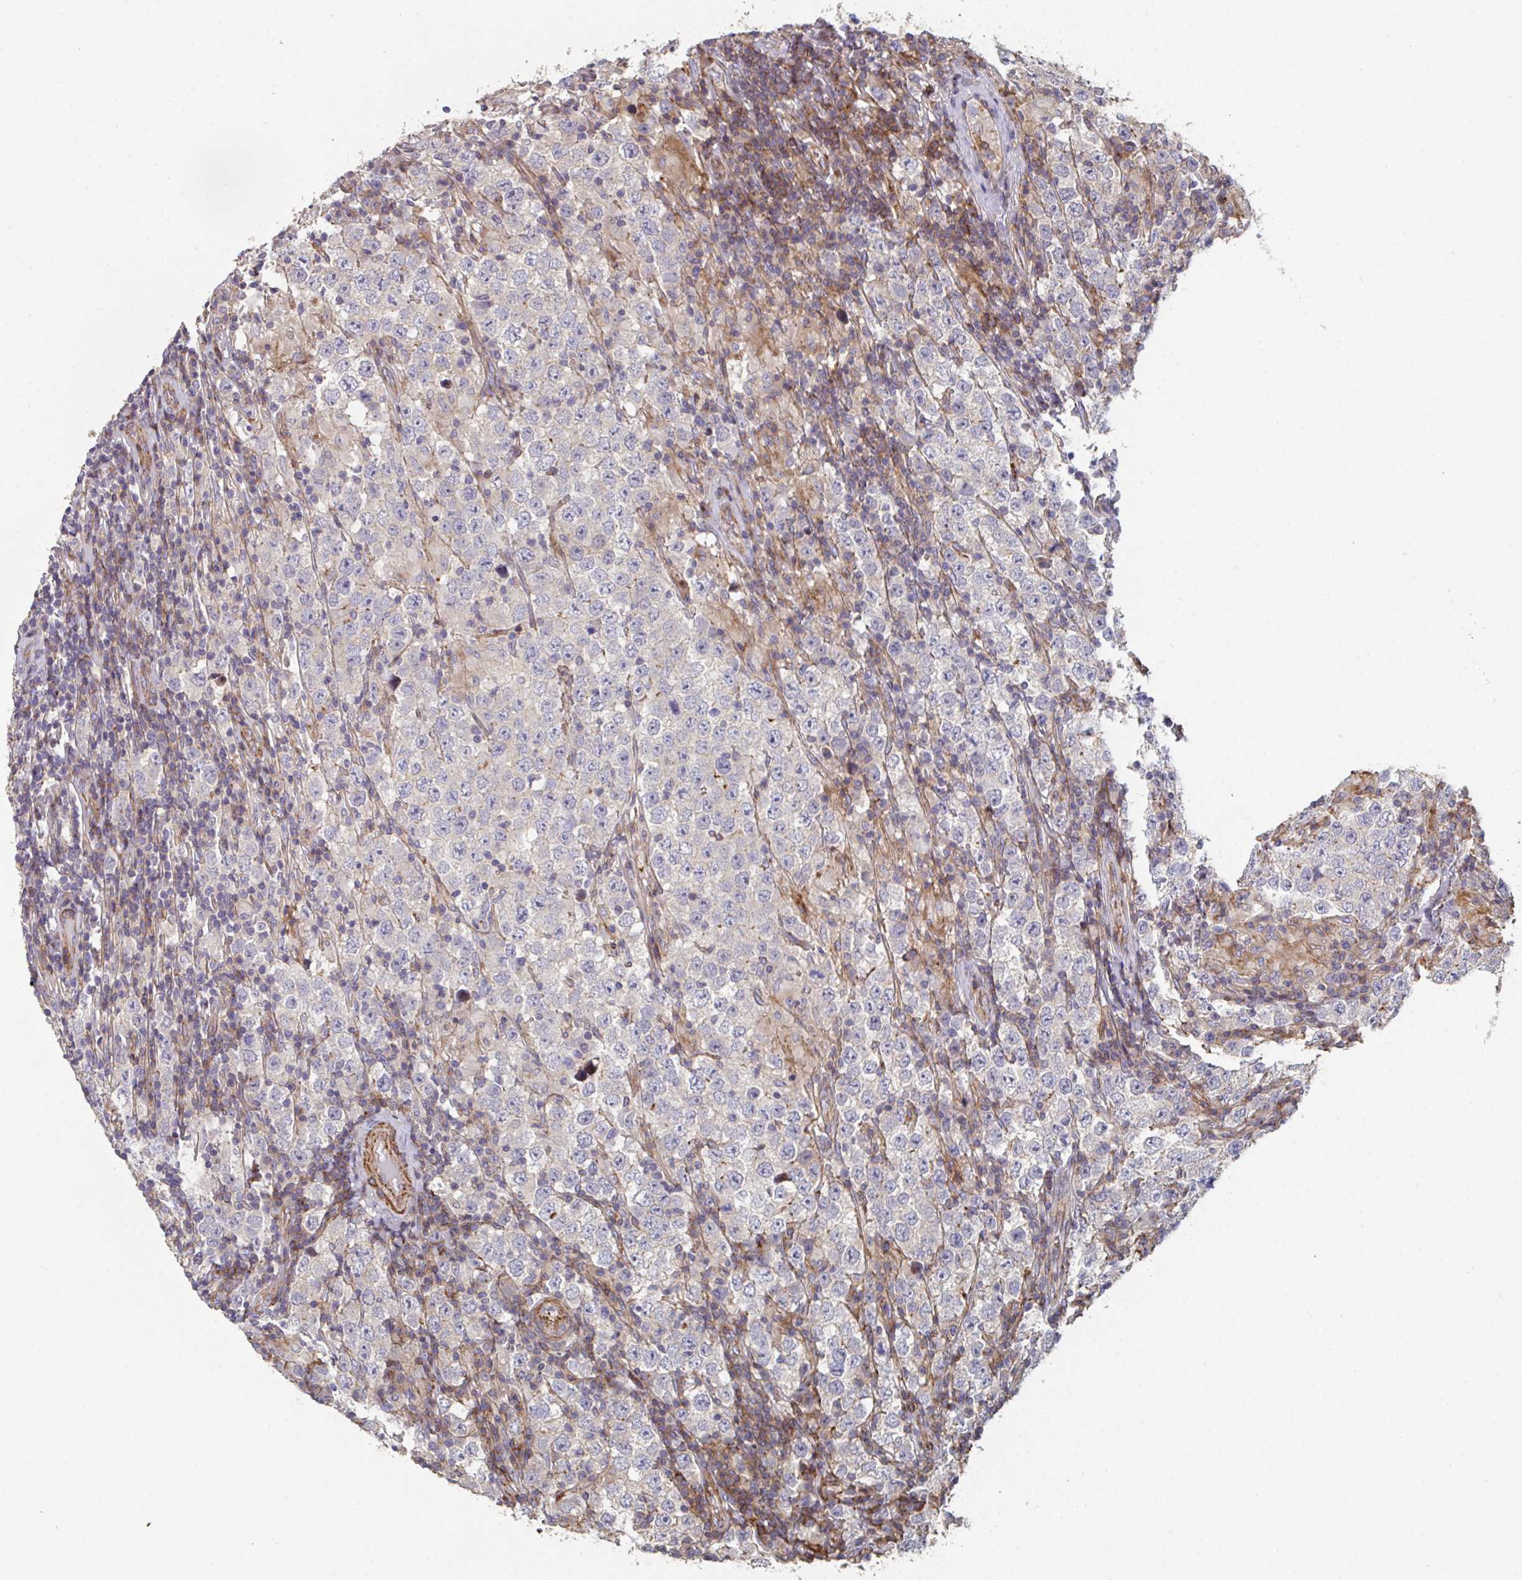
{"staining": {"intensity": "negative", "quantity": "none", "location": "none"}, "tissue": "testis cancer", "cell_type": "Tumor cells", "image_type": "cancer", "snomed": [{"axis": "morphology", "description": "Normal tissue, NOS"}, {"axis": "morphology", "description": "Urothelial carcinoma, High grade"}, {"axis": "morphology", "description": "Seminoma, NOS"}, {"axis": "morphology", "description": "Carcinoma, Embryonal, NOS"}, {"axis": "topography", "description": "Urinary bladder"}, {"axis": "topography", "description": "Testis"}], "caption": "Immunohistochemical staining of testis embryonal carcinoma shows no significant expression in tumor cells.", "gene": "FZD2", "patient": {"sex": "male", "age": 41}}